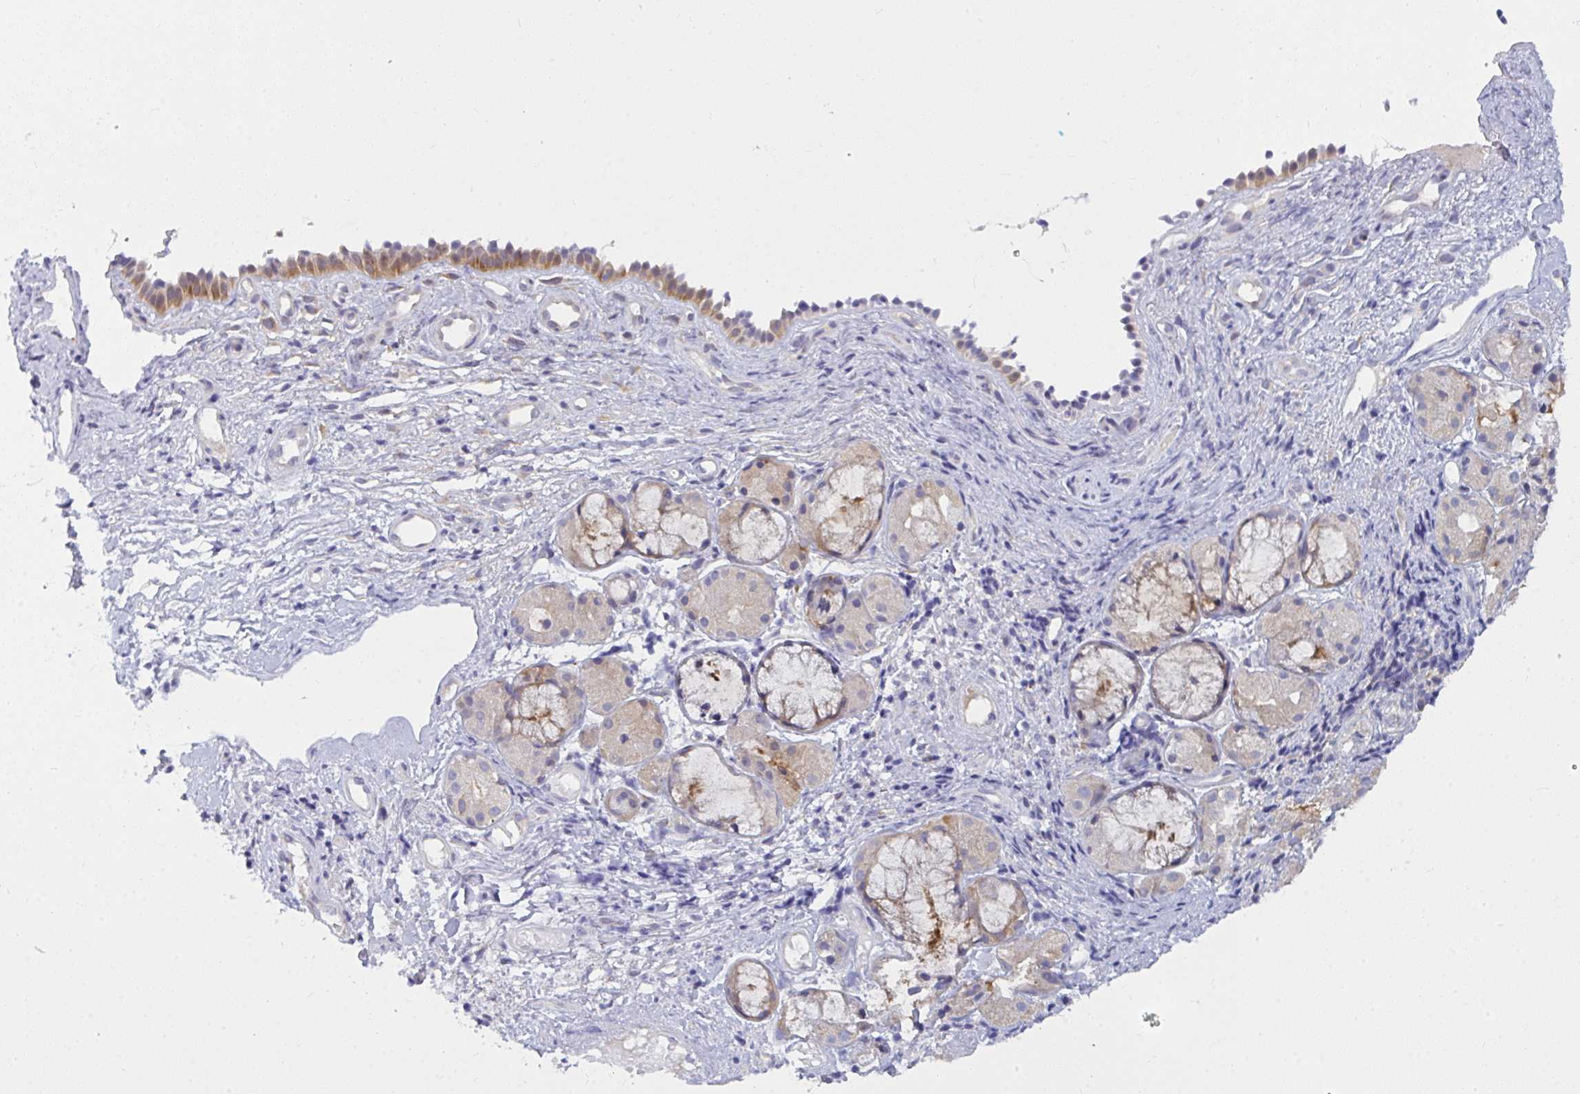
{"staining": {"intensity": "moderate", "quantity": "25%-75%", "location": "cytoplasmic/membranous"}, "tissue": "nasopharynx", "cell_type": "Respiratory epithelial cells", "image_type": "normal", "snomed": [{"axis": "morphology", "description": "Normal tissue, NOS"}, {"axis": "morphology", "description": "Inflammation, NOS"}, {"axis": "topography", "description": "Nasopharynx"}], "caption": "Protein staining shows moderate cytoplasmic/membranous staining in approximately 25%-75% of respiratory epithelial cells in benign nasopharynx. Using DAB (brown) and hematoxylin (blue) stains, captured at high magnification using brightfield microscopy.", "gene": "SLC30A6", "patient": {"sex": "male", "age": 54}}